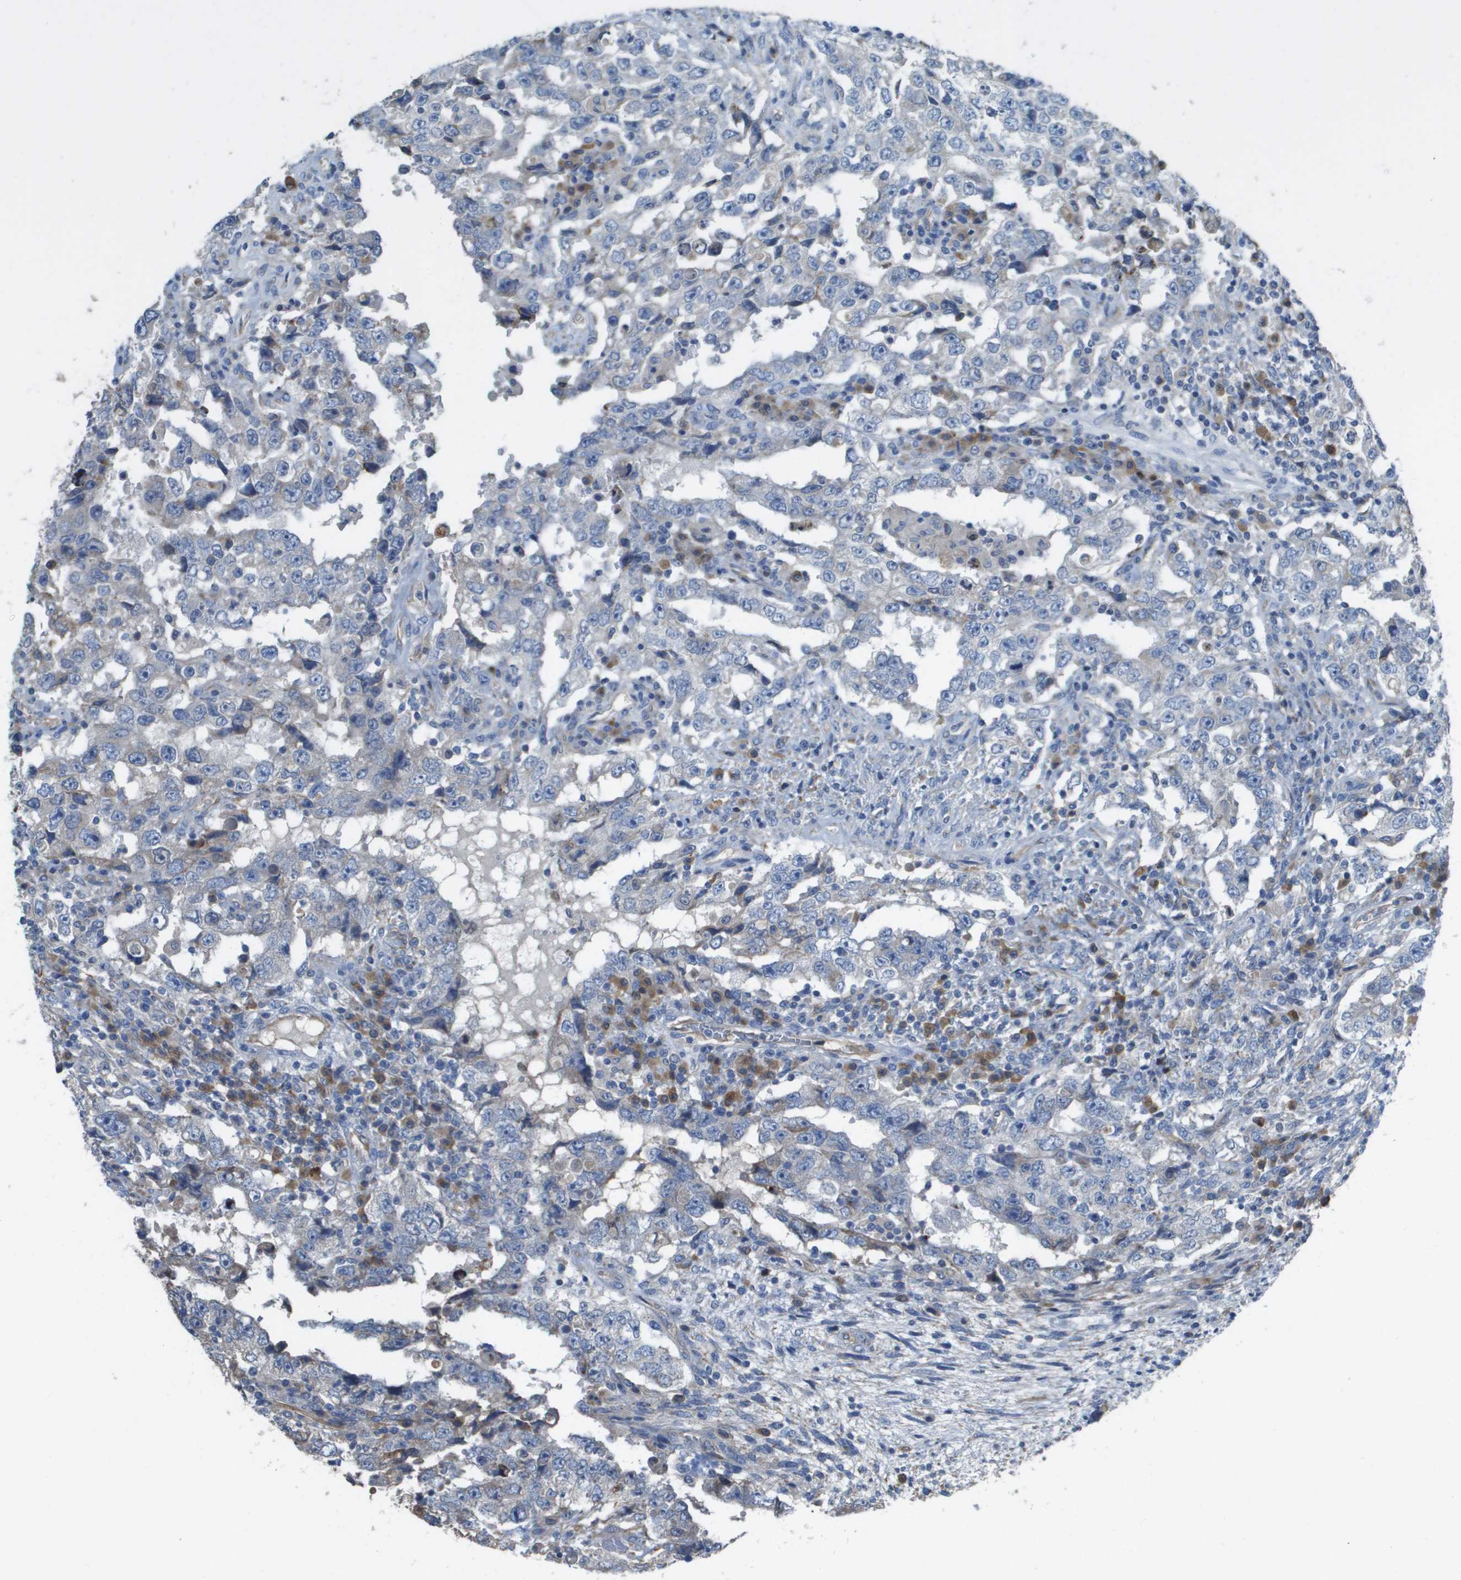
{"staining": {"intensity": "negative", "quantity": "none", "location": "none"}, "tissue": "testis cancer", "cell_type": "Tumor cells", "image_type": "cancer", "snomed": [{"axis": "morphology", "description": "Carcinoma, Embryonal, NOS"}, {"axis": "topography", "description": "Testis"}], "caption": "The immunohistochemistry image has no significant positivity in tumor cells of testis cancer tissue.", "gene": "CASP10", "patient": {"sex": "male", "age": 26}}